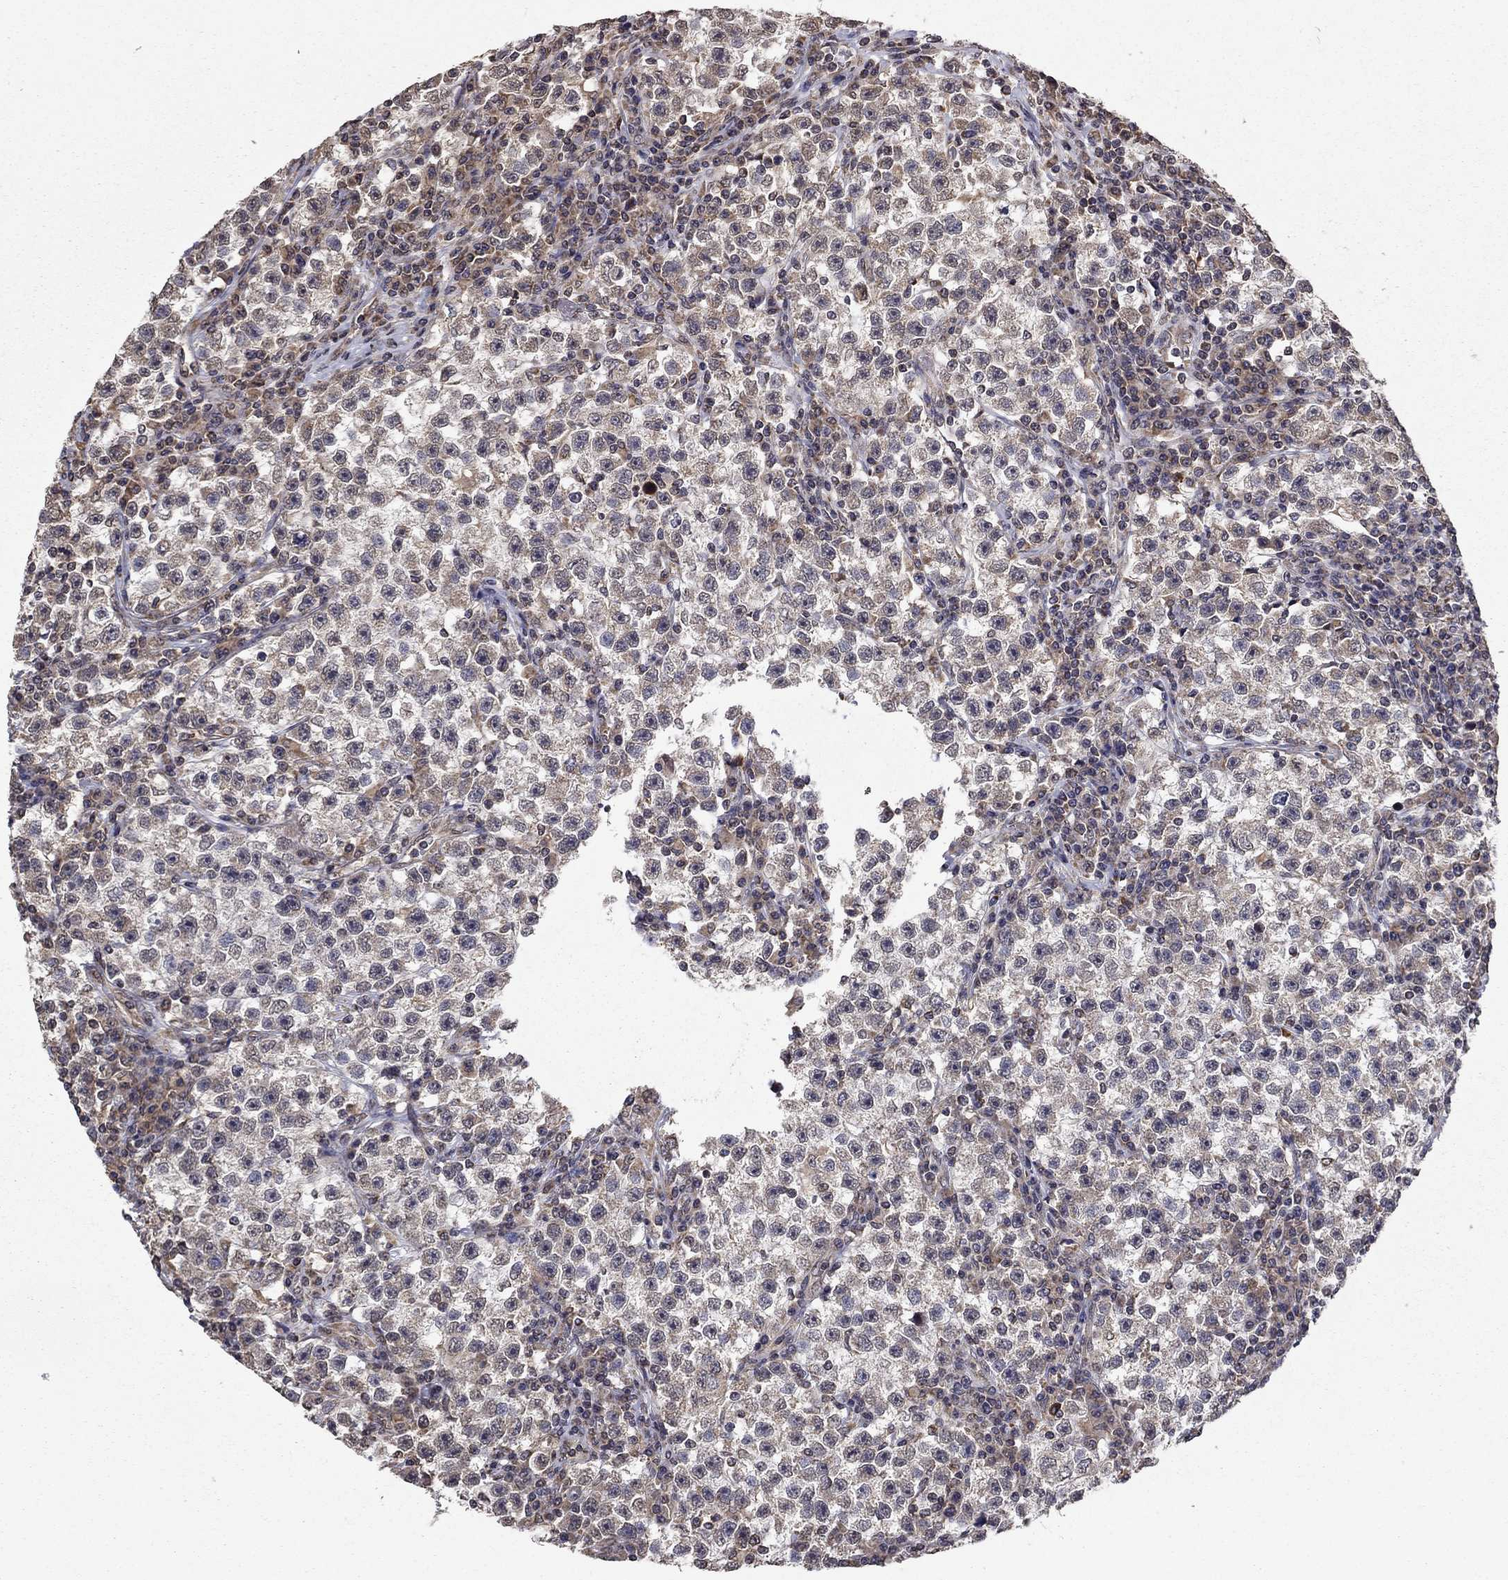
{"staining": {"intensity": "negative", "quantity": "none", "location": "none"}, "tissue": "testis cancer", "cell_type": "Tumor cells", "image_type": "cancer", "snomed": [{"axis": "morphology", "description": "Seminoma, NOS"}, {"axis": "topography", "description": "Testis"}], "caption": "Human testis cancer (seminoma) stained for a protein using IHC shows no positivity in tumor cells.", "gene": "SLC2A13", "patient": {"sex": "male", "age": 22}}